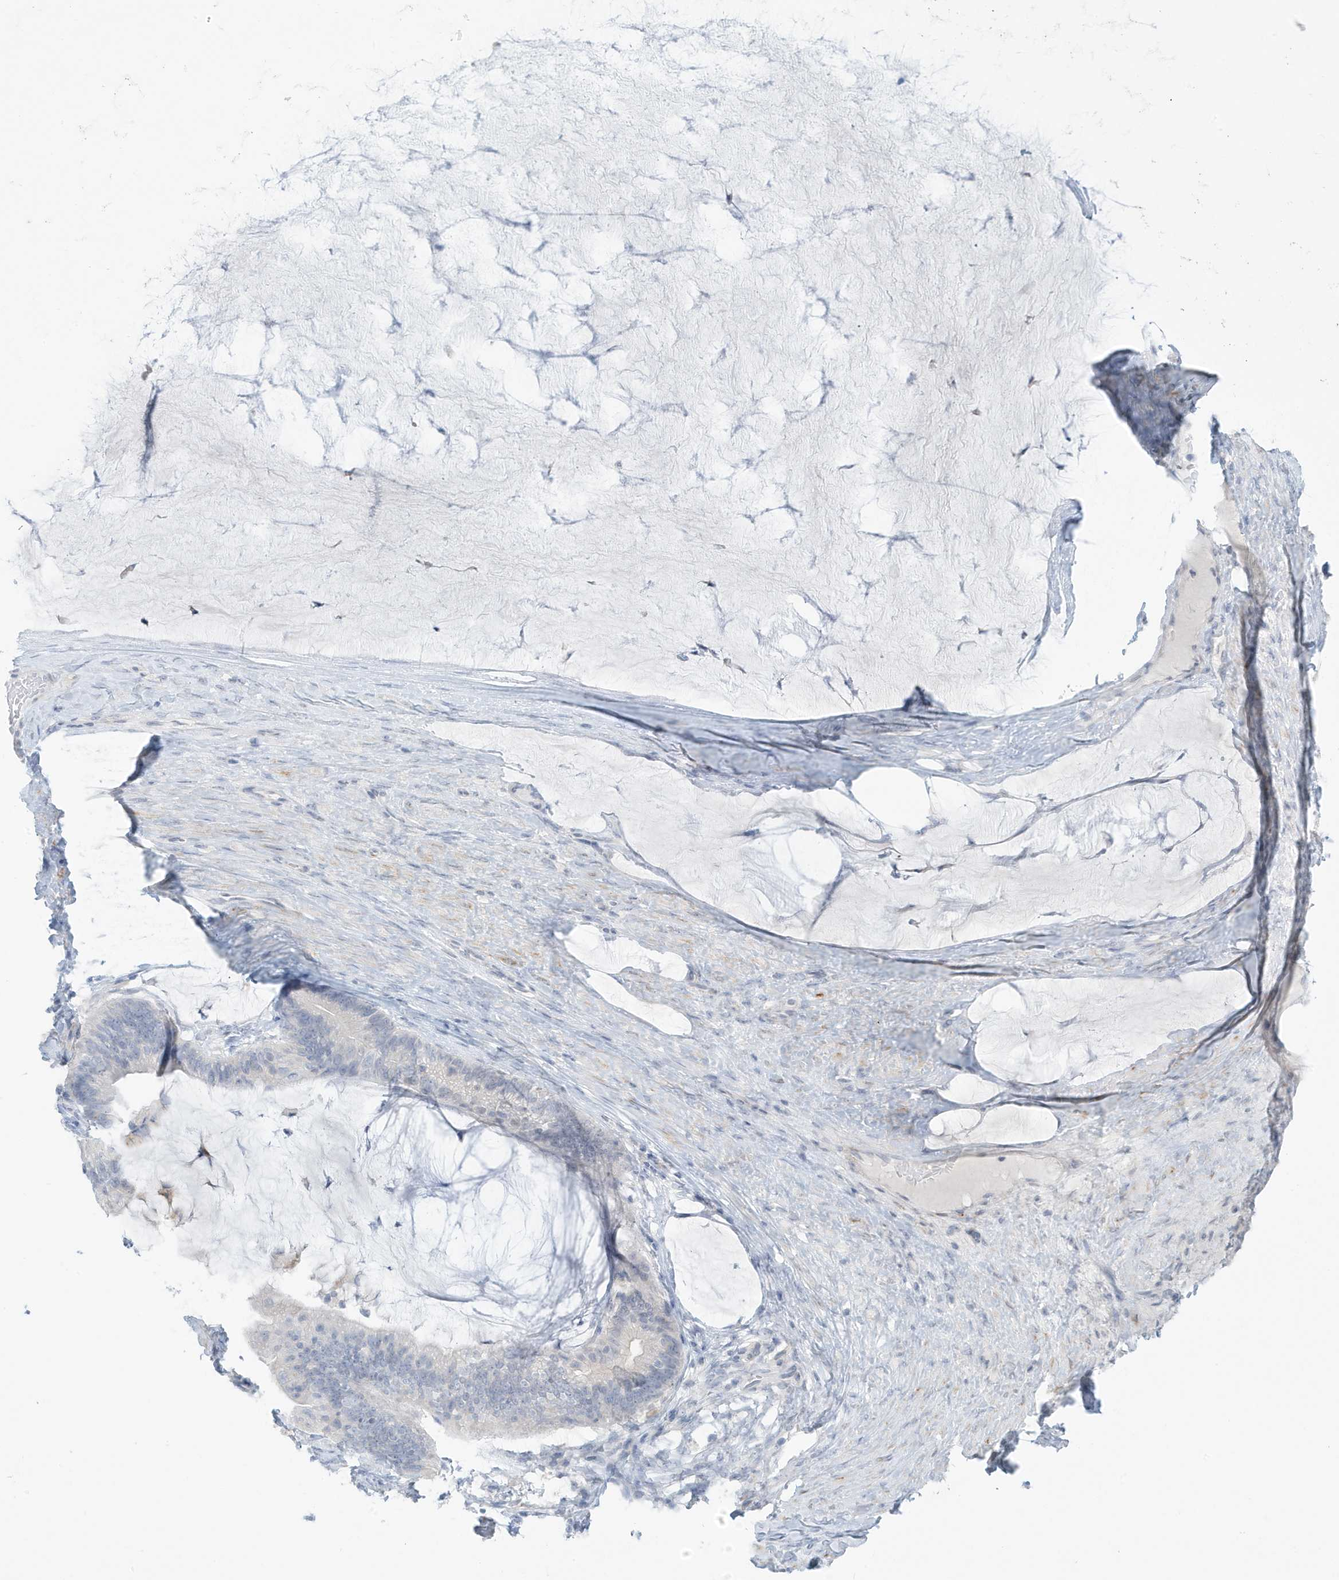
{"staining": {"intensity": "negative", "quantity": "none", "location": "none"}, "tissue": "ovarian cancer", "cell_type": "Tumor cells", "image_type": "cancer", "snomed": [{"axis": "morphology", "description": "Cystadenocarcinoma, mucinous, NOS"}, {"axis": "topography", "description": "Ovary"}], "caption": "Tumor cells are negative for brown protein staining in ovarian cancer (mucinous cystadenocarcinoma).", "gene": "PERM1", "patient": {"sex": "female", "age": 61}}